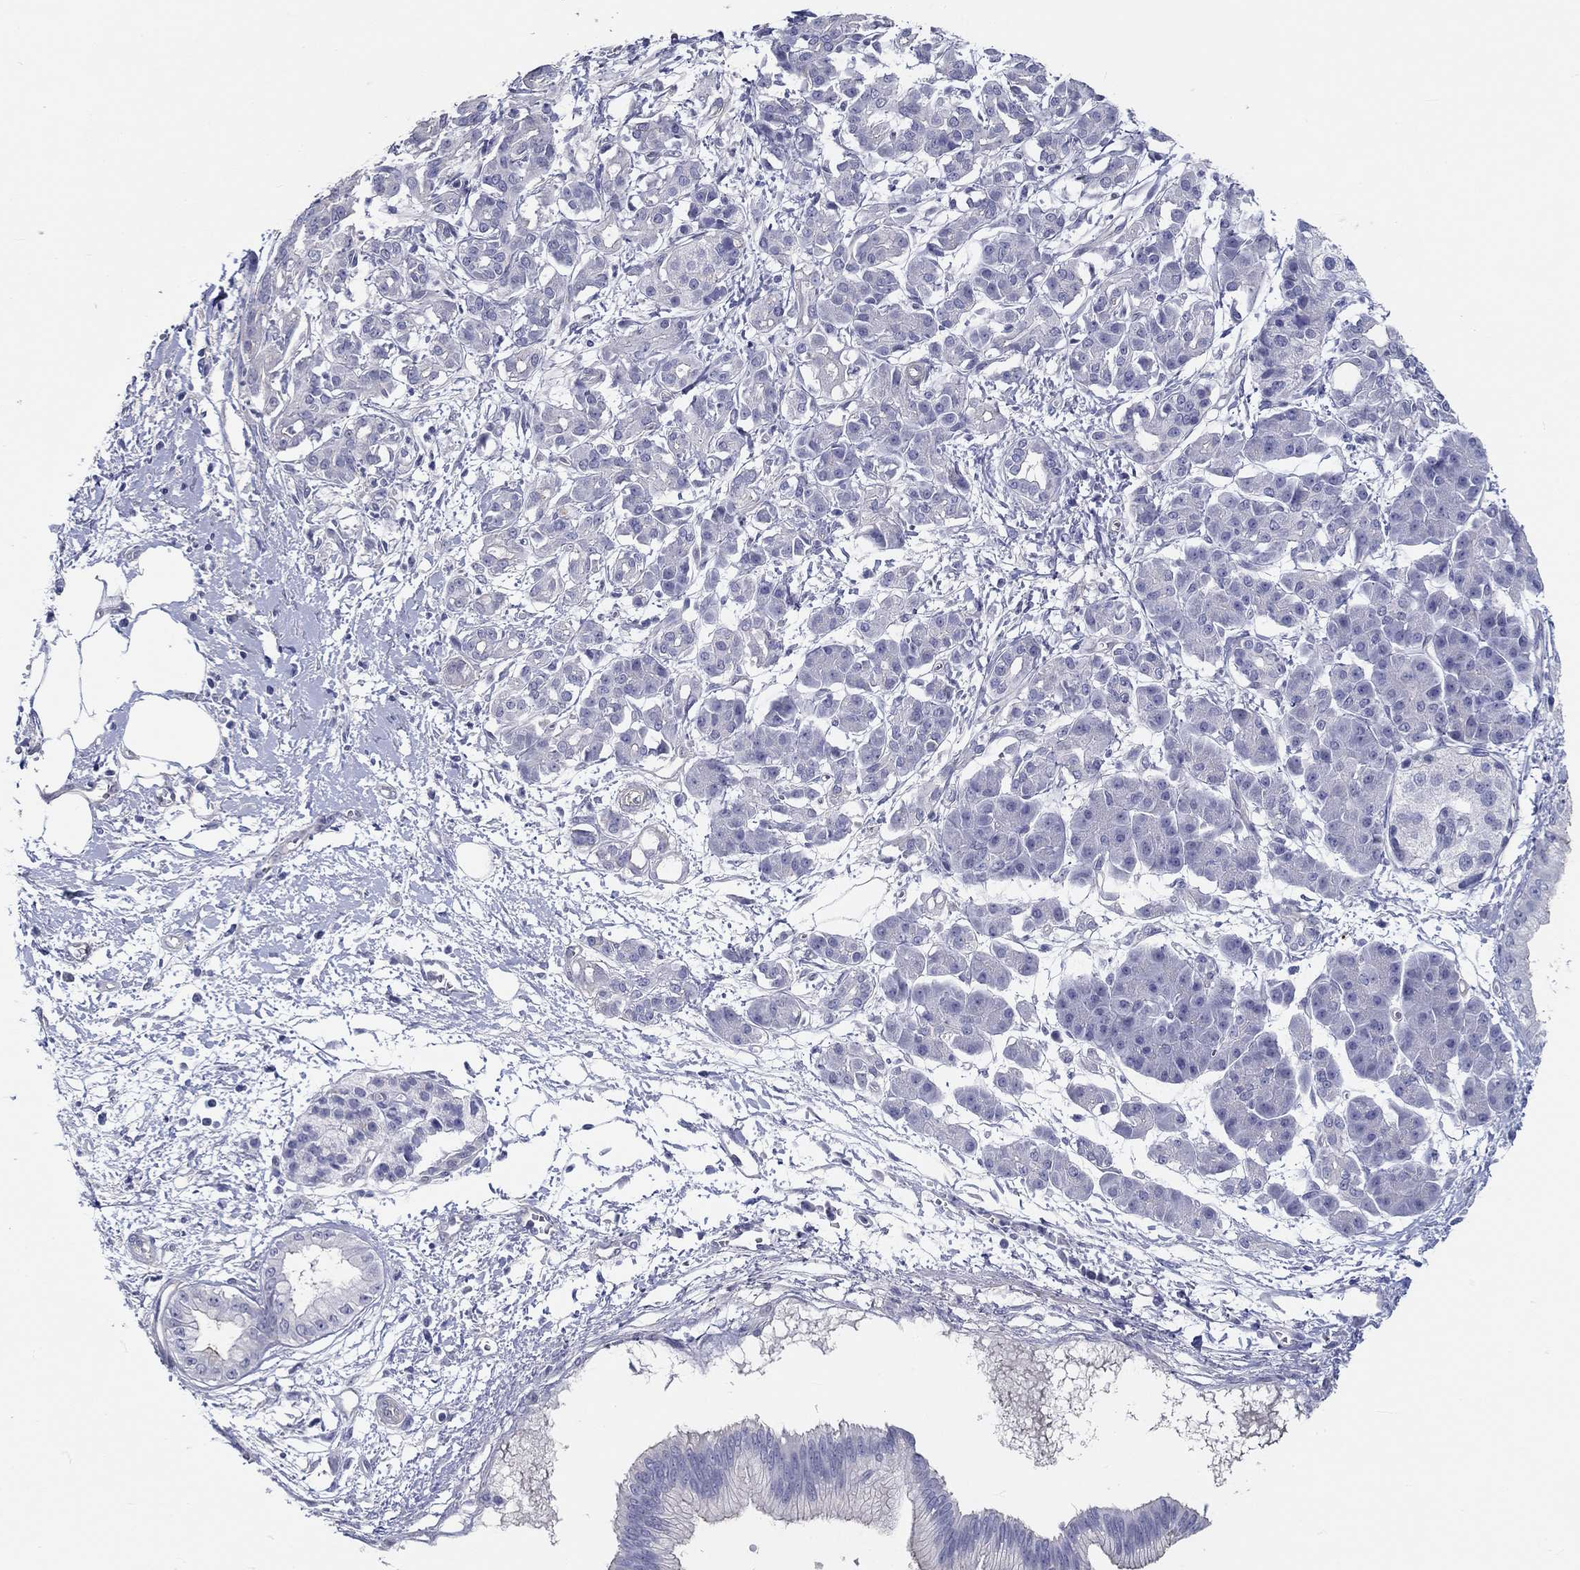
{"staining": {"intensity": "negative", "quantity": "none", "location": "none"}, "tissue": "pancreatic cancer", "cell_type": "Tumor cells", "image_type": "cancer", "snomed": [{"axis": "morphology", "description": "Adenocarcinoma, NOS"}, {"axis": "topography", "description": "Pancreas"}], "caption": "Tumor cells are negative for brown protein staining in pancreatic cancer (adenocarcinoma). (DAB (3,3'-diaminobenzidine) immunohistochemistry (IHC), high magnification).", "gene": "CRYGD", "patient": {"sex": "male", "age": 72}}